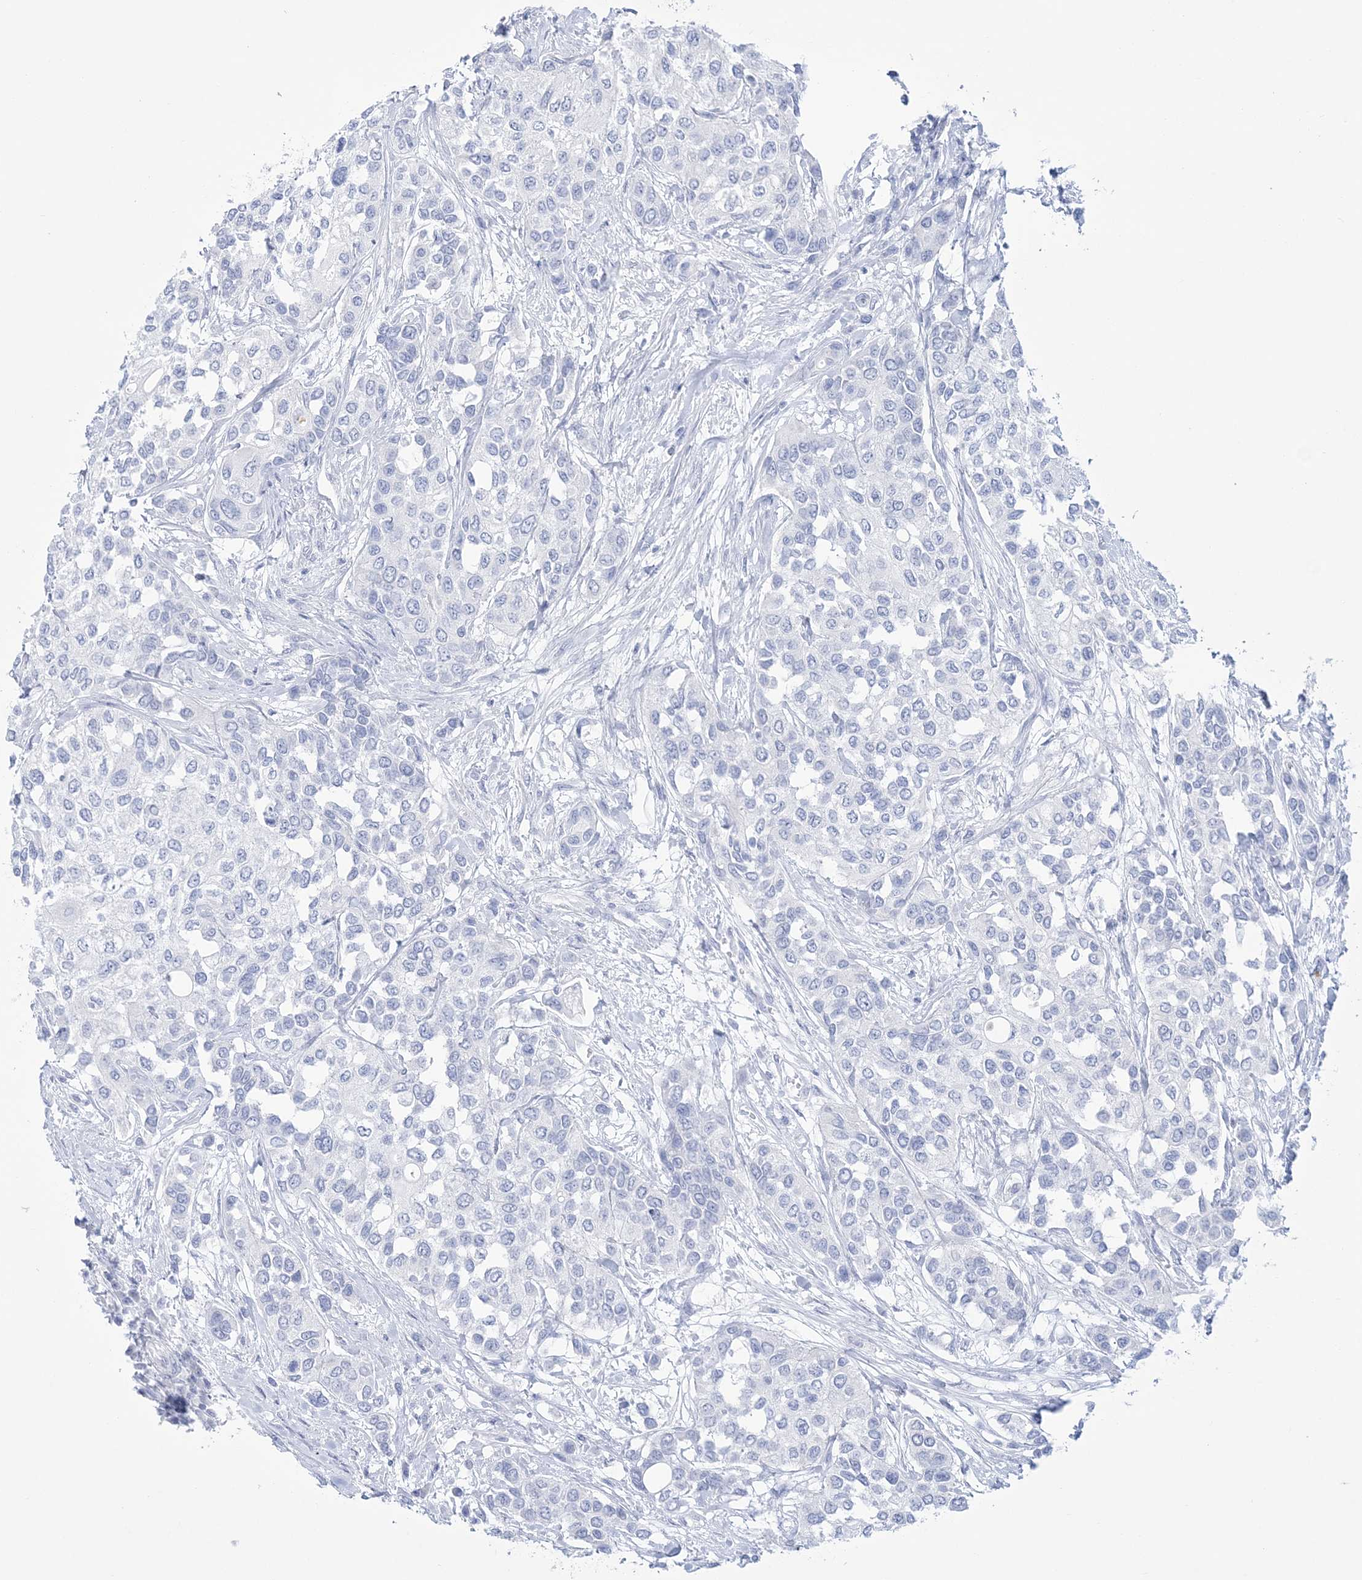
{"staining": {"intensity": "negative", "quantity": "none", "location": "none"}, "tissue": "urothelial cancer", "cell_type": "Tumor cells", "image_type": "cancer", "snomed": [{"axis": "morphology", "description": "Normal tissue, NOS"}, {"axis": "morphology", "description": "Urothelial carcinoma, High grade"}, {"axis": "topography", "description": "Vascular tissue"}, {"axis": "topography", "description": "Urinary bladder"}], "caption": "High-grade urothelial carcinoma was stained to show a protein in brown. There is no significant staining in tumor cells.", "gene": "RBP2", "patient": {"sex": "female", "age": 56}}